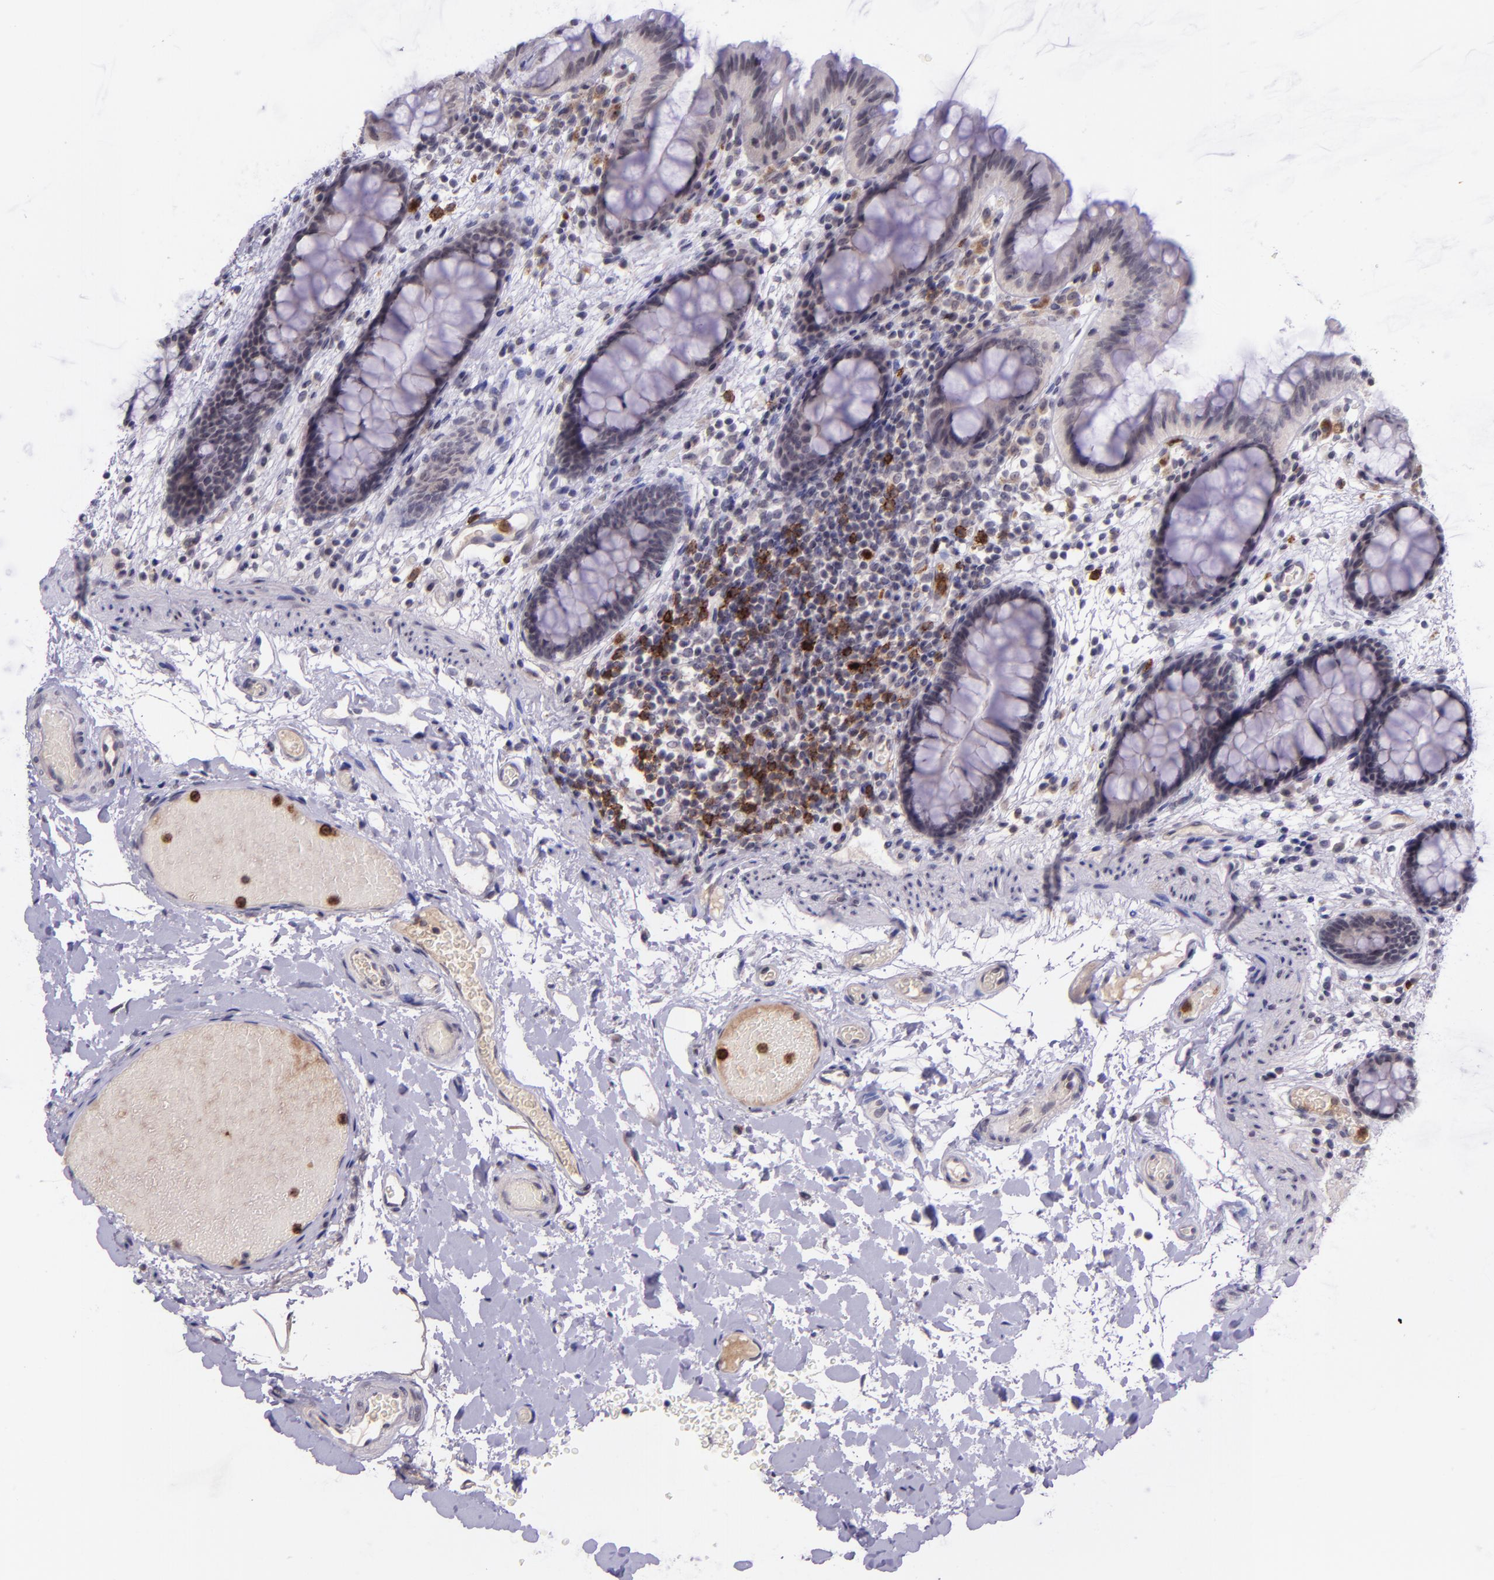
{"staining": {"intensity": "negative", "quantity": "none", "location": "none"}, "tissue": "colon", "cell_type": "Endothelial cells", "image_type": "normal", "snomed": [{"axis": "morphology", "description": "Normal tissue, NOS"}, {"axis": "topography", "description": "Smooth muscle"}, {"axis": "topography", "description": "Colon"}], "caption": "This is a histopathology image of immunohistochemistry staining of benign colon, which shows no expression in endothelial cells. Brightfield microscopy of immunohistochemistry (IHC) stained with DAB (brown) and hematoxylin (blue), captured at high magnification.", "gene": "SELL", "patient": {"sex": "male", "age": 67}}